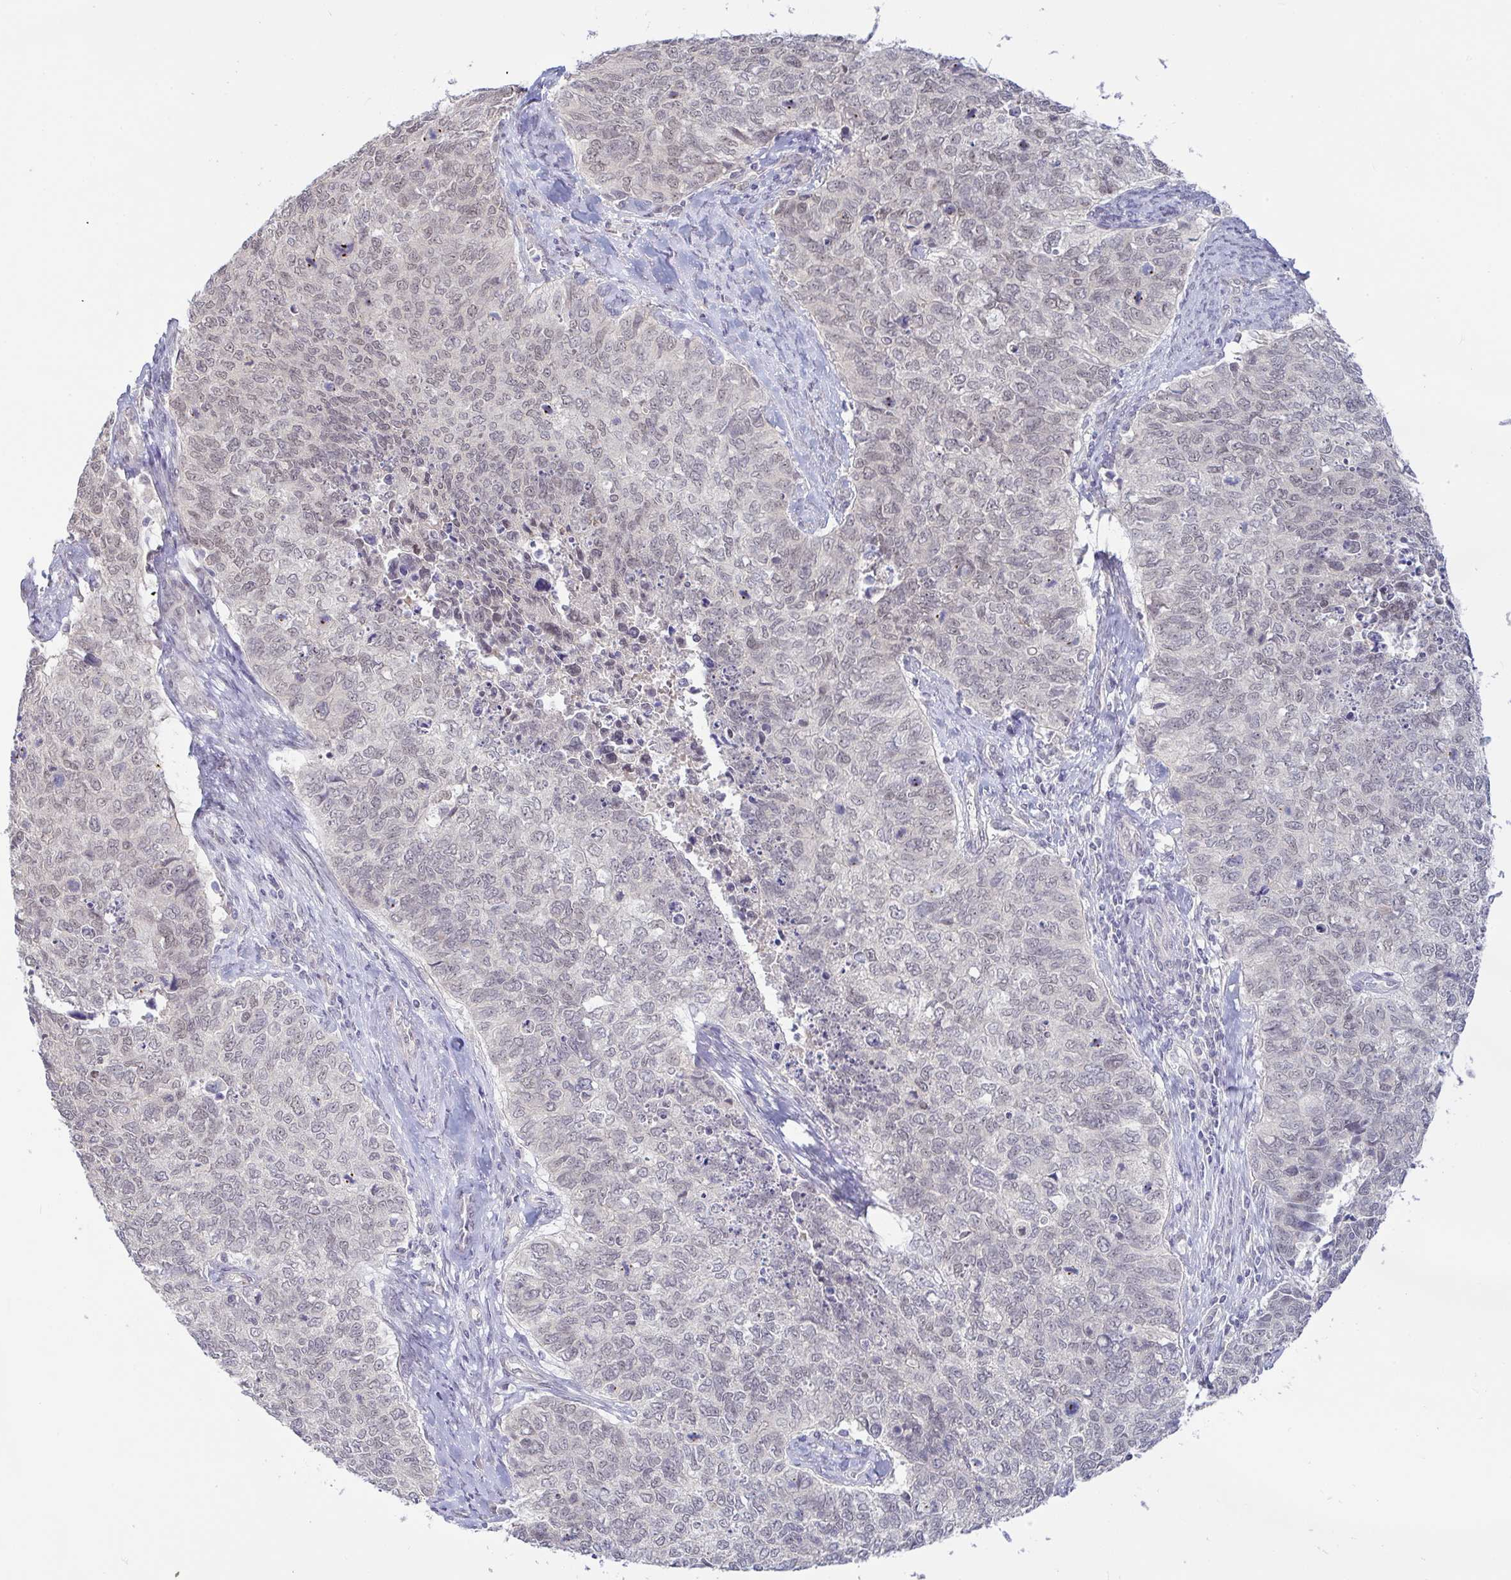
{"staining": {"intensity": "weak", "quantity": "25%-75%", "location": "nuclear"}, "tissue": "cervical cancer", "cell_type": "Tumor cells", "image_type": "cancer", "snomed": [{"axis": "morphology", "description": "Adenocarcinoma, NOS"}, {"axis": "topography", "description": "Cervix"}], "caption": "High-power microscopy captured an immunohistochemistry (IHC) micrograph of adenocarcinoma (cervical), revealing weak nuclear expression in about 25%-75% of tumor cells.", "gene": "HYPK", "patient": {"sex": "female", "age": 63}}